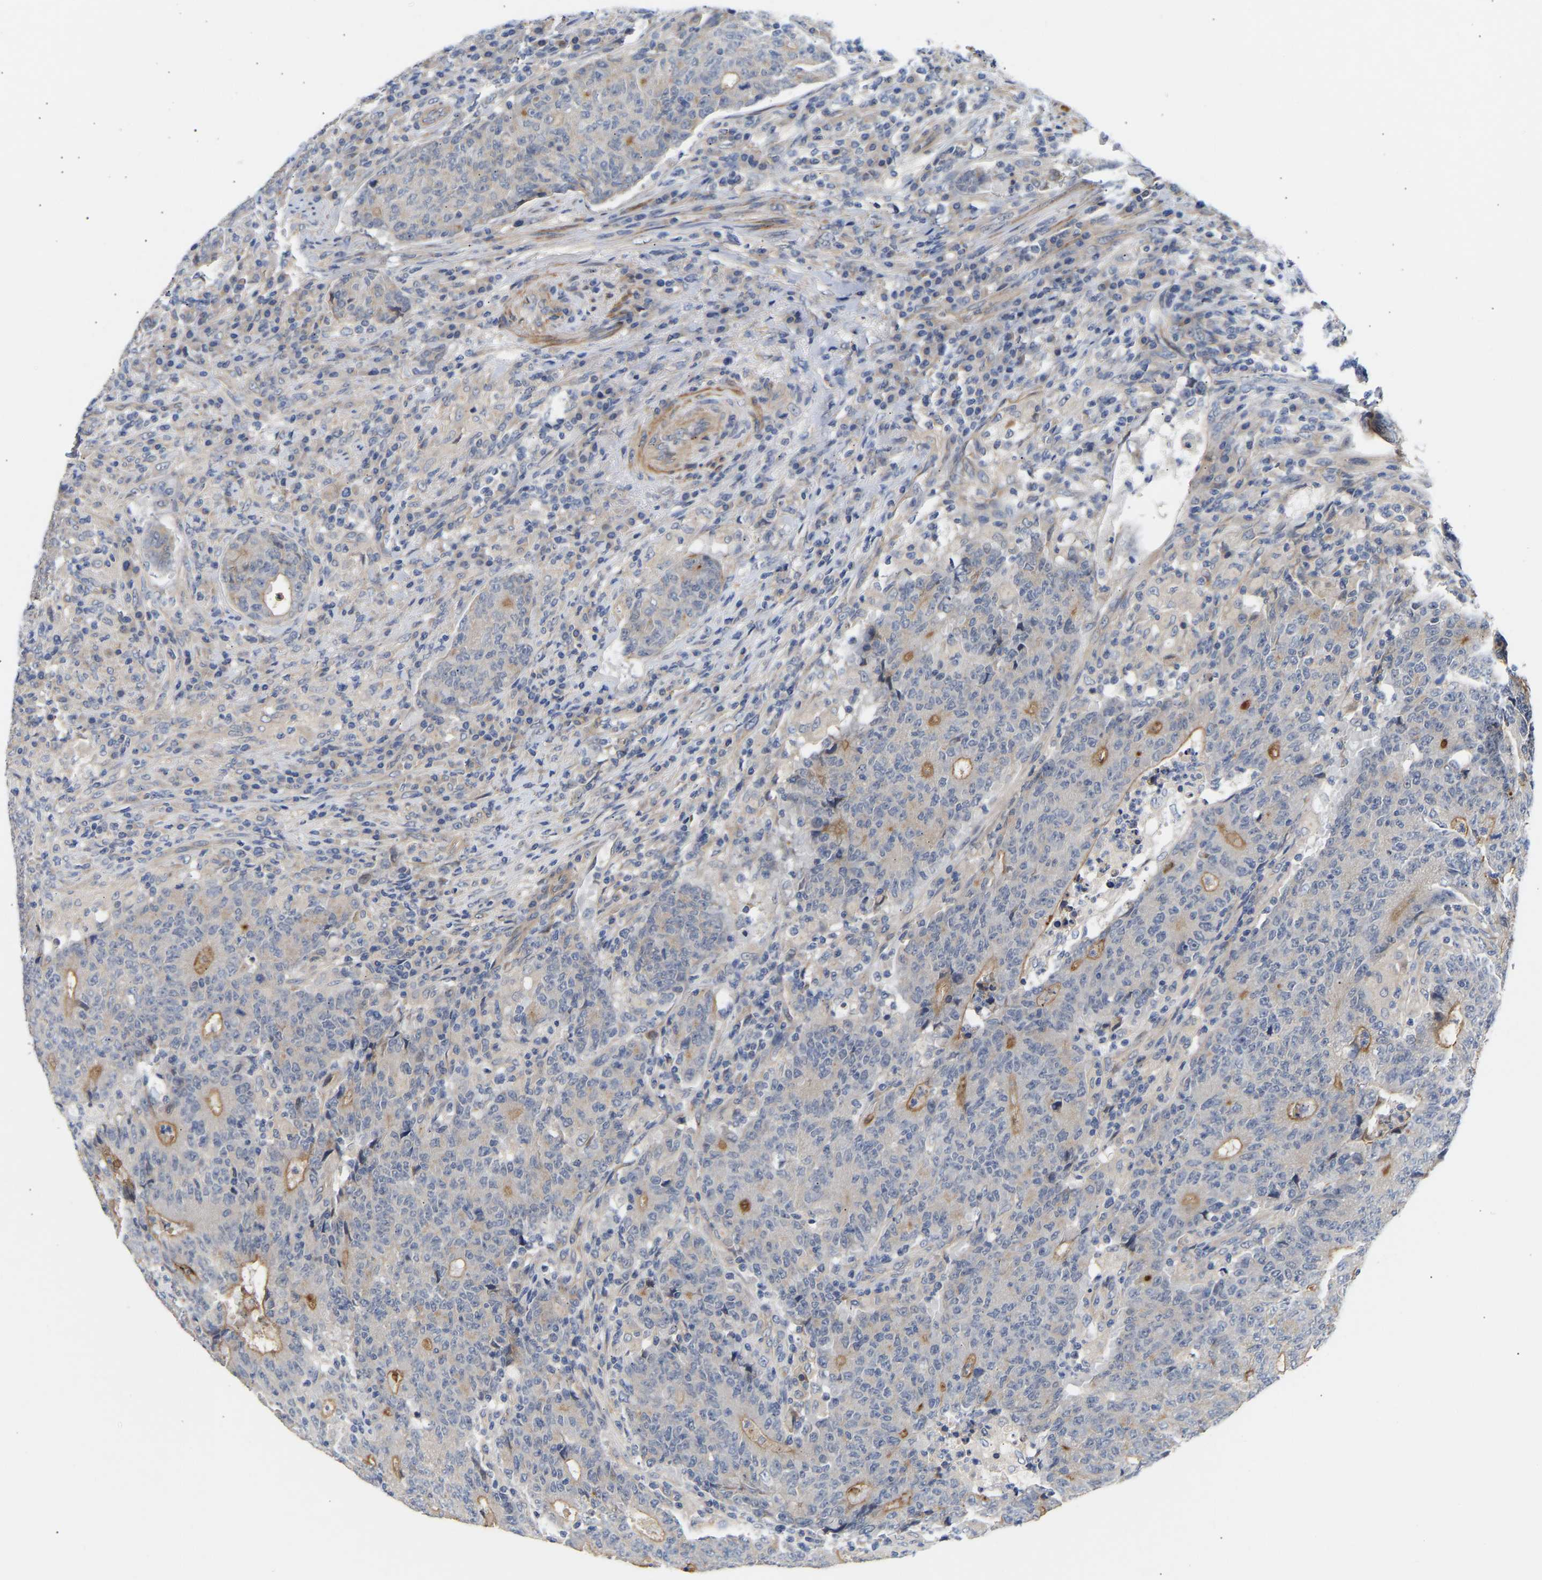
{"staining": {"intensity": "moderate", "quantity": "<25%", "location": "cytoplasmic/membranous"}, "tissue": "colorectal cancer", "cell_type": "Tumor cells", "image_type": "cancer", "snomed": [{"axis": "morphology", "description": "Normal tissue, NOS"}, {"axis": "morphology", "description": "Adenocarcinoma, NOS"}, {"axis": "topography", "description": "Colon"}], "caption": "Human colorectal cancer (adenocarcinoma) stained with a protein marker reveals moderate staining in tumor cells.", "gene": "KASH5", "patient": {"sex": "female", "age": 75}}